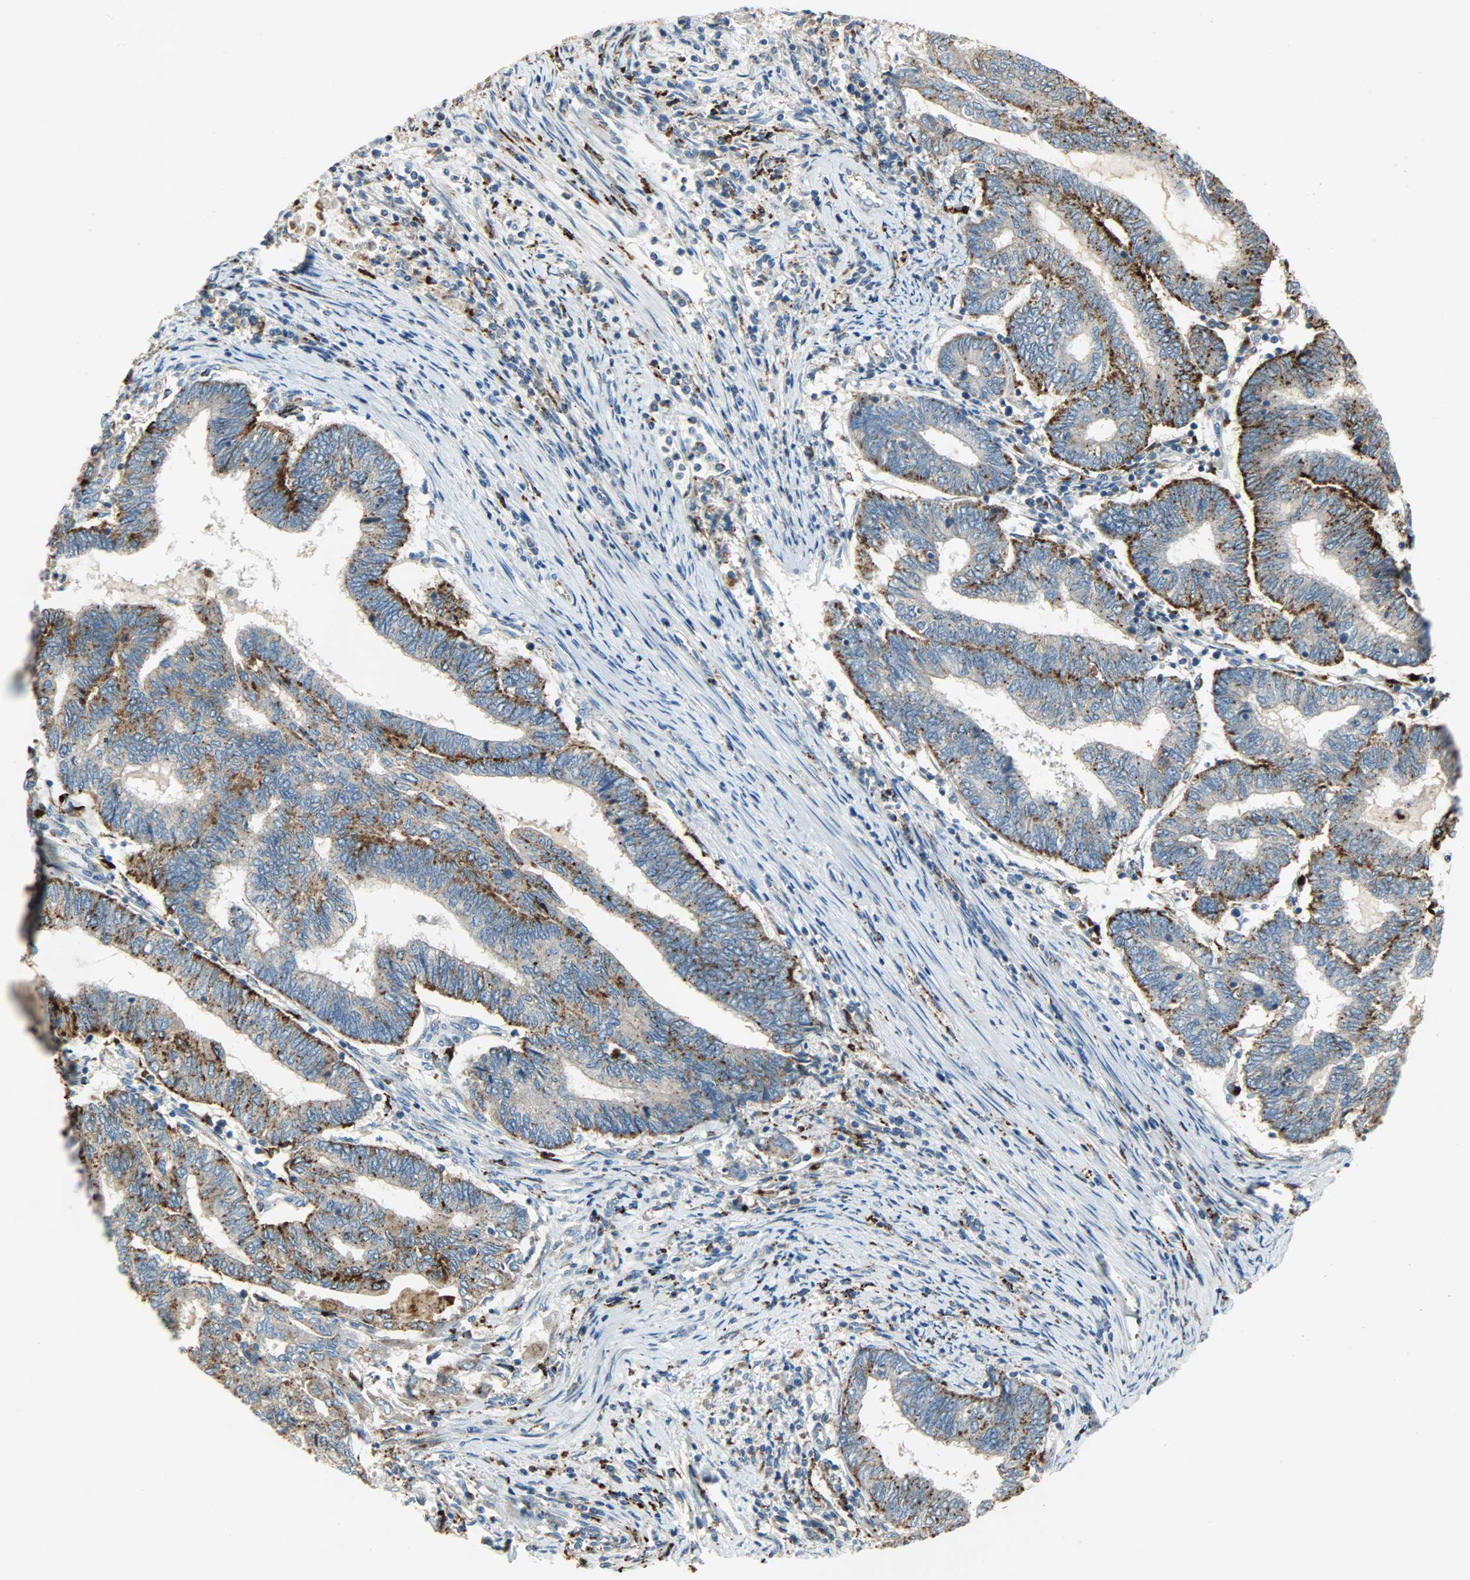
{"staining": {"intensity": "strong", "quantity": ">75%", "location": "cytoplasmic/membranous"}, "tissue": "endometrial cancer", "cell_type": "Tumor cells", "image_type": "cancer", "snomed": [{"axis": "morphology", "description": "Adenocarcinoma, NOS"}, {"axis": "topography", "description": "Uterus"}, {"axis": "topography", "description": "Endometrium"}], "caption": "Endometrial adenocarcinoma stained with a brown dye displays strong cytoplasmic/membranous positive positivity in approximately >75% of tumor cells.", "gene": "ASAH1", "patient": {"sex": "female", "age": 70}}